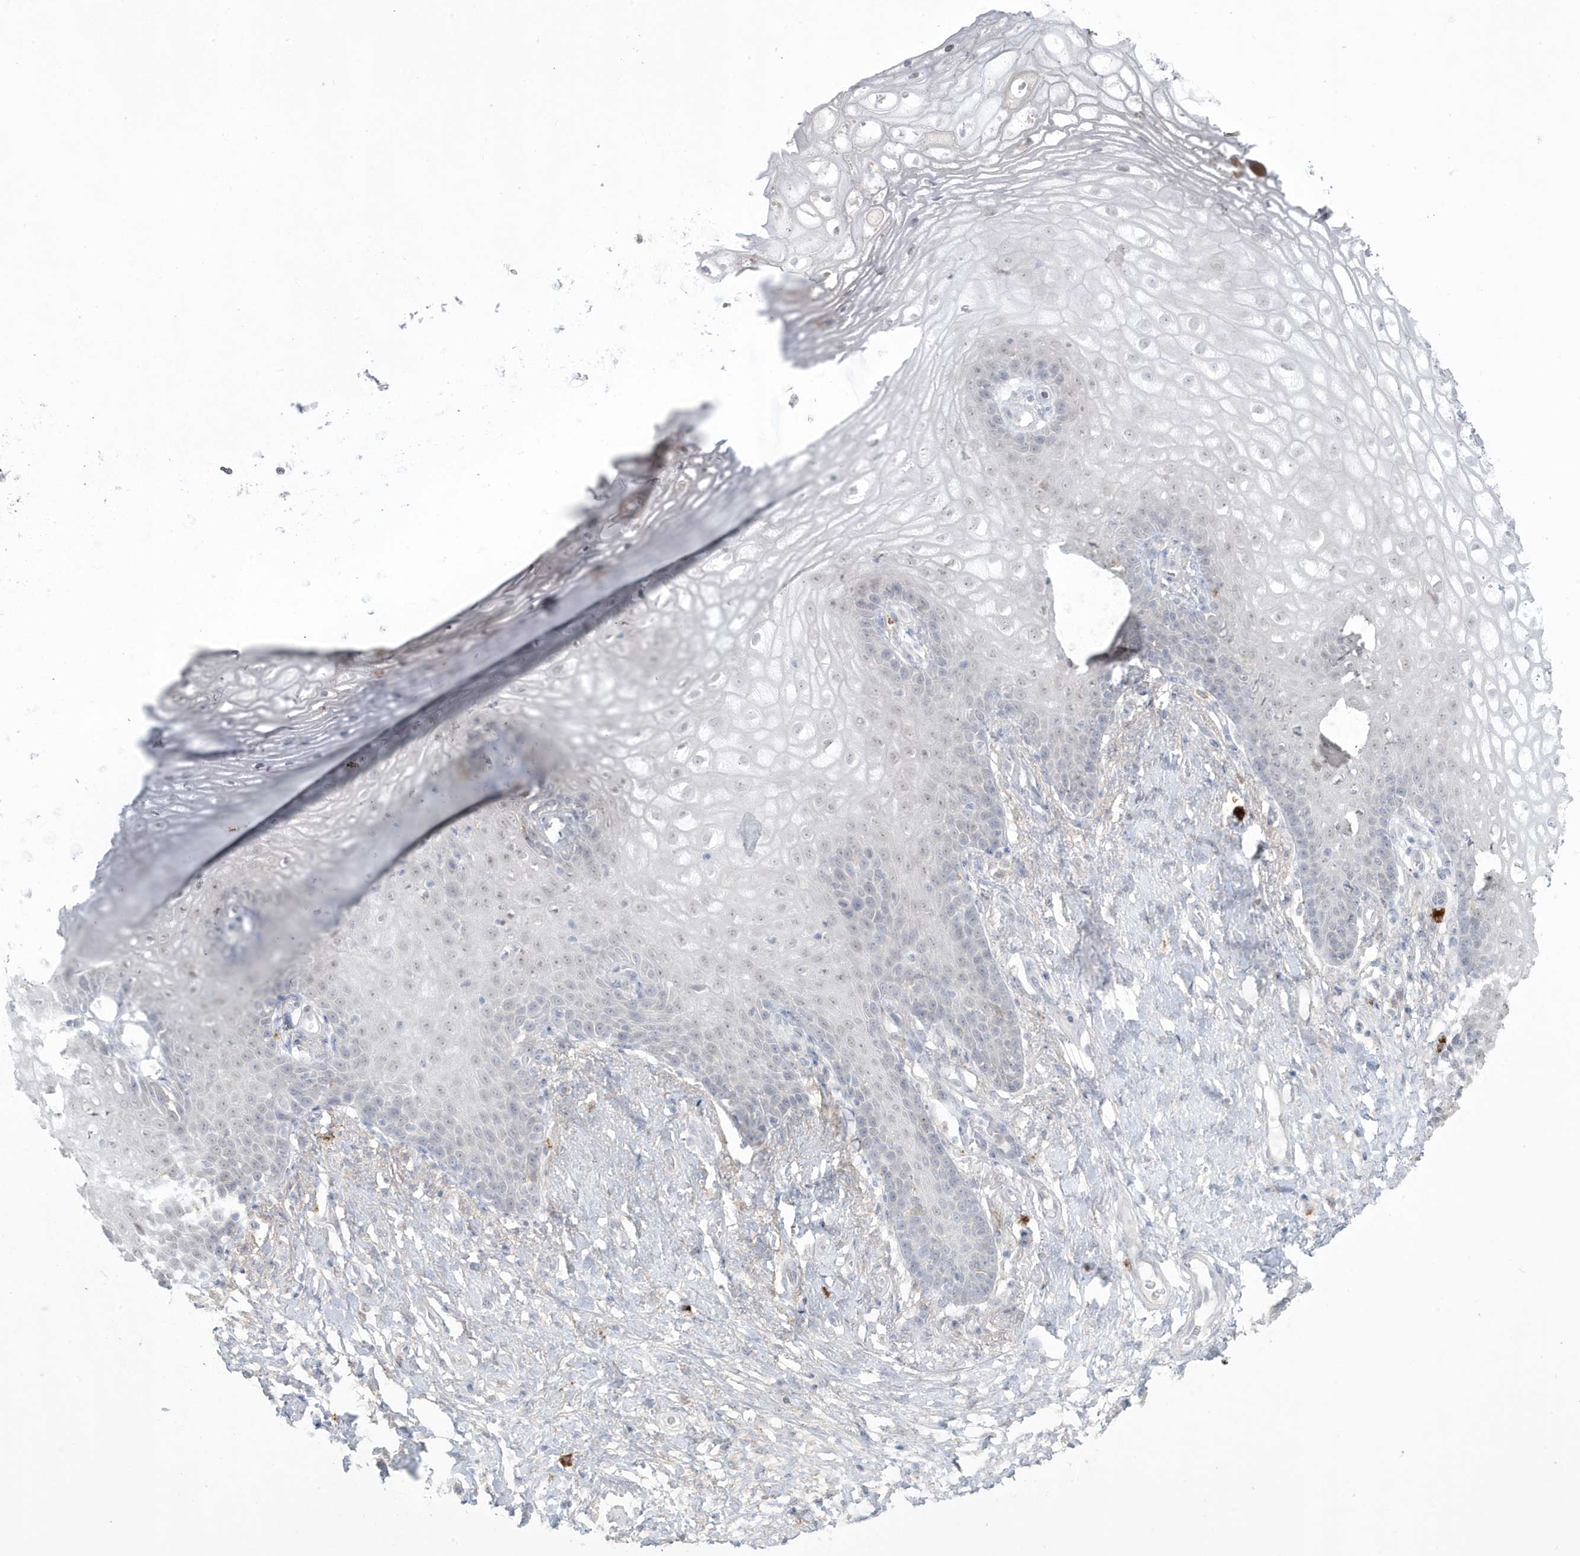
{"staining": {"intensity": "weak", "quantity": "<25%", "location": "nuclear"}, "tissue": "vagina", "cell_type": "Squamous epithelial cells", "image_type": "normal", "snomed": [{"axis": "morphology", "description": "Normal tissue, NOS"}, {"axis": "topography", "description": "Vagina"}], "caption": "A high-resolution histopathology image shows IHC staining of unremarkable vagina, which shows no significant staining in squamous epithelial cells.", "gene": "HERC6", "patient": {"sex": "female", "age": 60}}